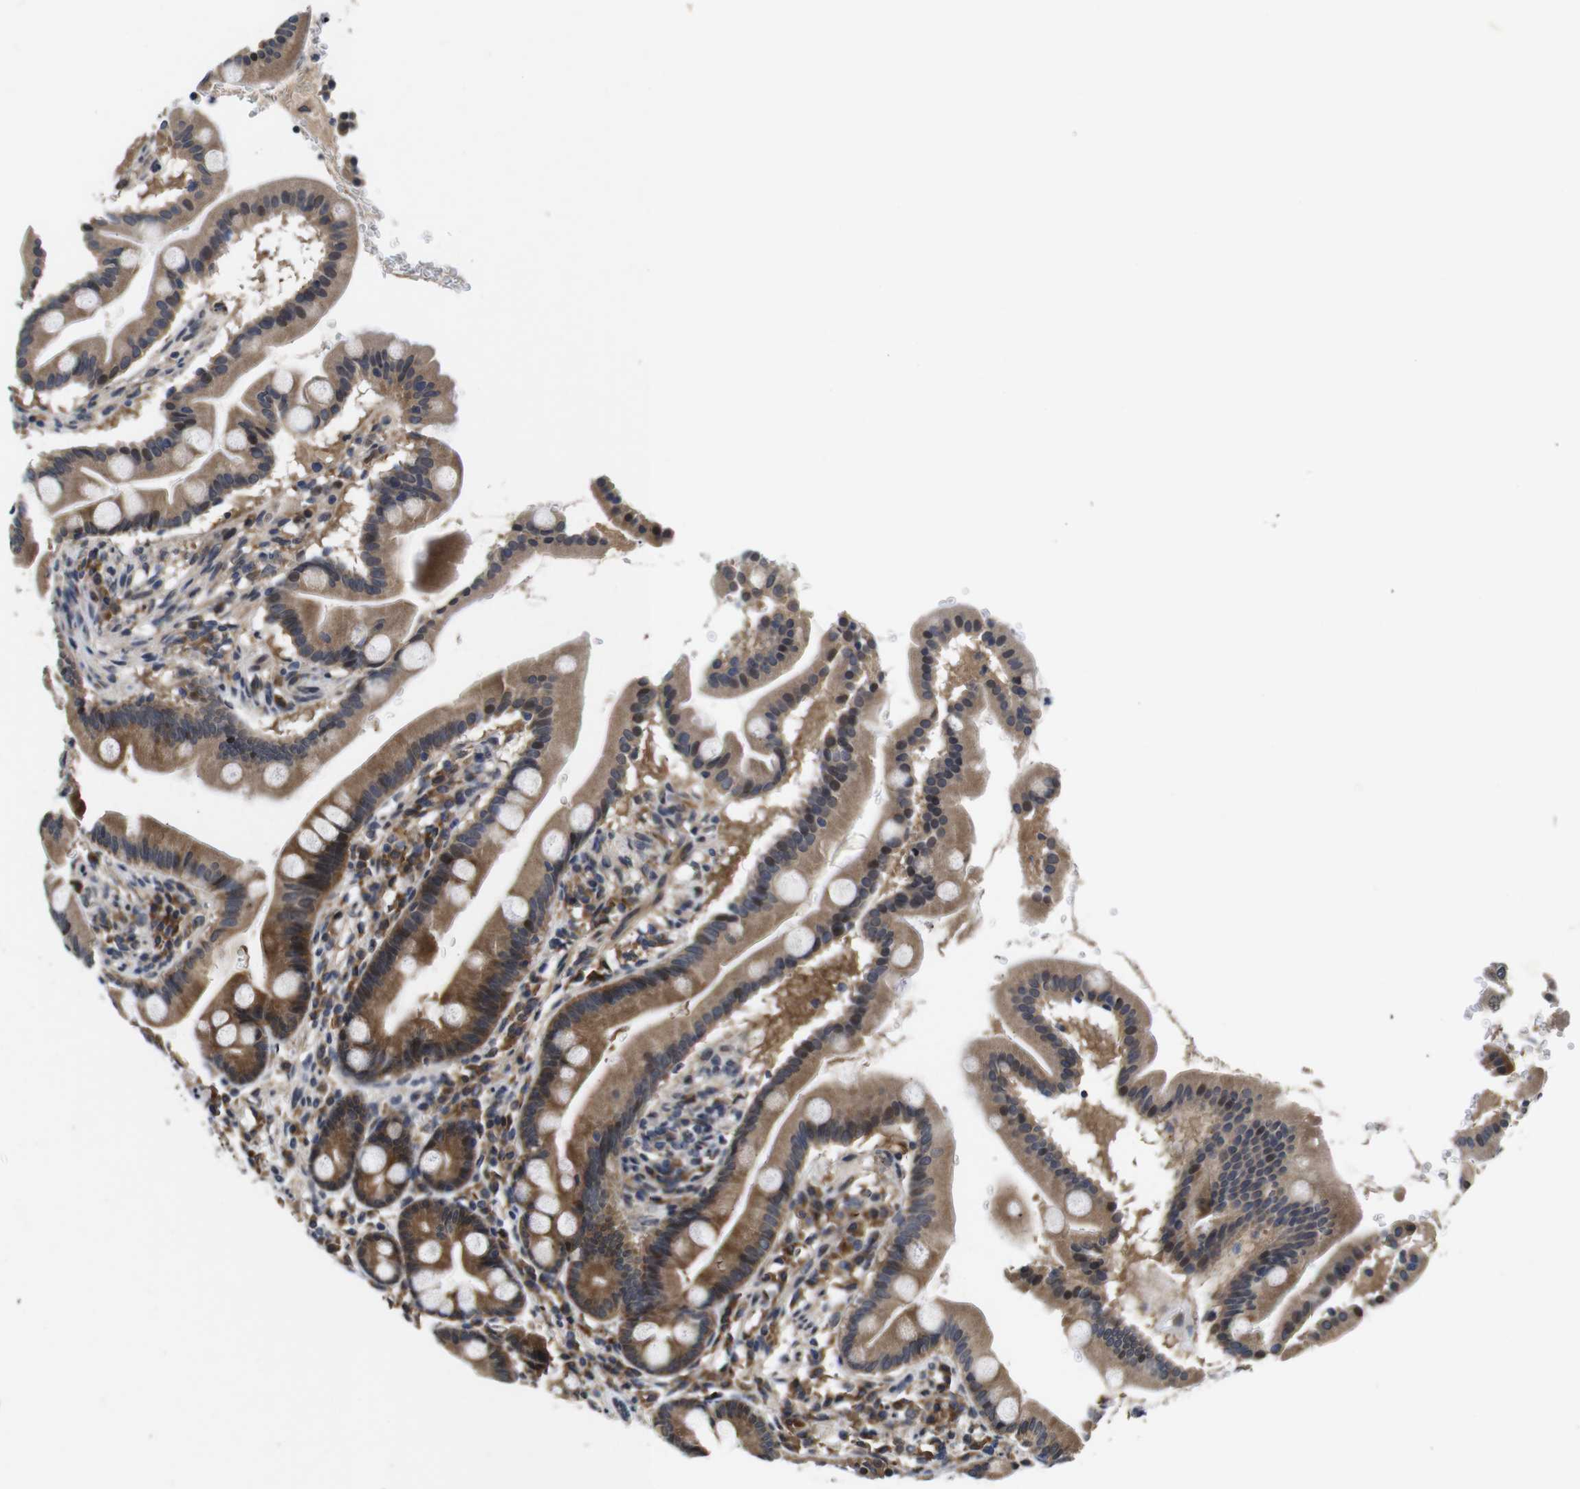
{"staining": {"intensity": "moderate", "quantity": ">75%", "location": "cytoplasmic/membranous"}, "tissue": "duodenum", "cell_type": "Glandular cells", "image_type": "normal", "snomed": [{"axis": "morphology", "description": "Normal tissue, NOS"}, {"axis": "topography", "description": "Duodenum"}], "caption": "DAB (3,3'-diaminobenzidine) immunohistochemical staining of unremarkable duodenum displays moderate cytoplasmic/membranous protein staining in approximately >75% of glandular cells.", "gene": "ZBTB46", "patient": {"sex": "male", "age": 50}}